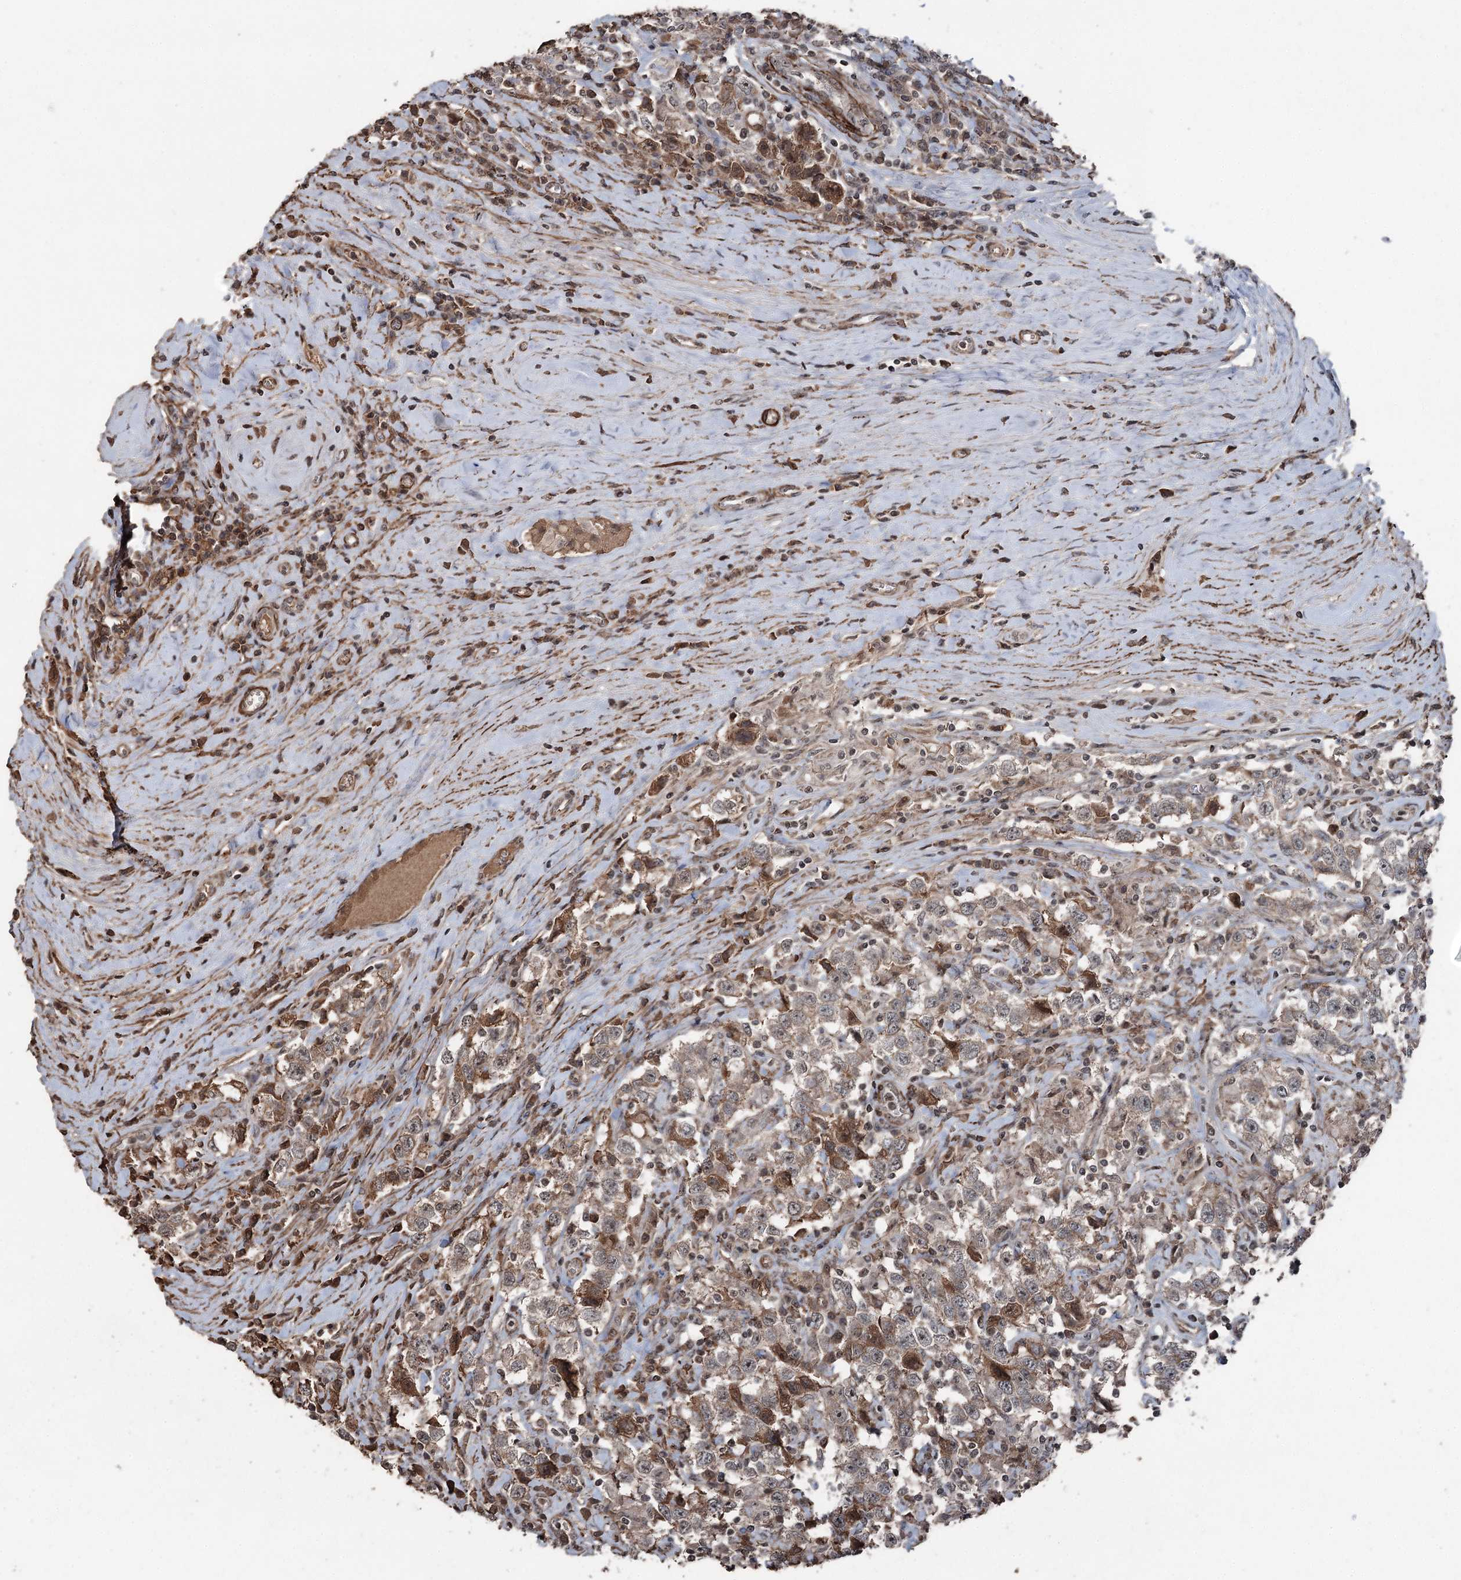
{"staining": {"intensity": "weak", "quantity": "25%-75%", "location": "cytoplasmic/membranous"}, "tissue": "testis cancer", "cell_type": "Tumor cells", "image_type": "cancer", "snomed": [{"axis": "morphology", "description": "Seminoma, NOS"}, {"axis": "topography", "description": "Testis"}], "caption": "Immunohistochemical staining of testis seminoma shows low levels of weak cytoplasmic/membranous positivity in approximately 25%-75% of tumor cells.", "gene": "CCDC82", "patient": {"sex": "male", "age": 41}}